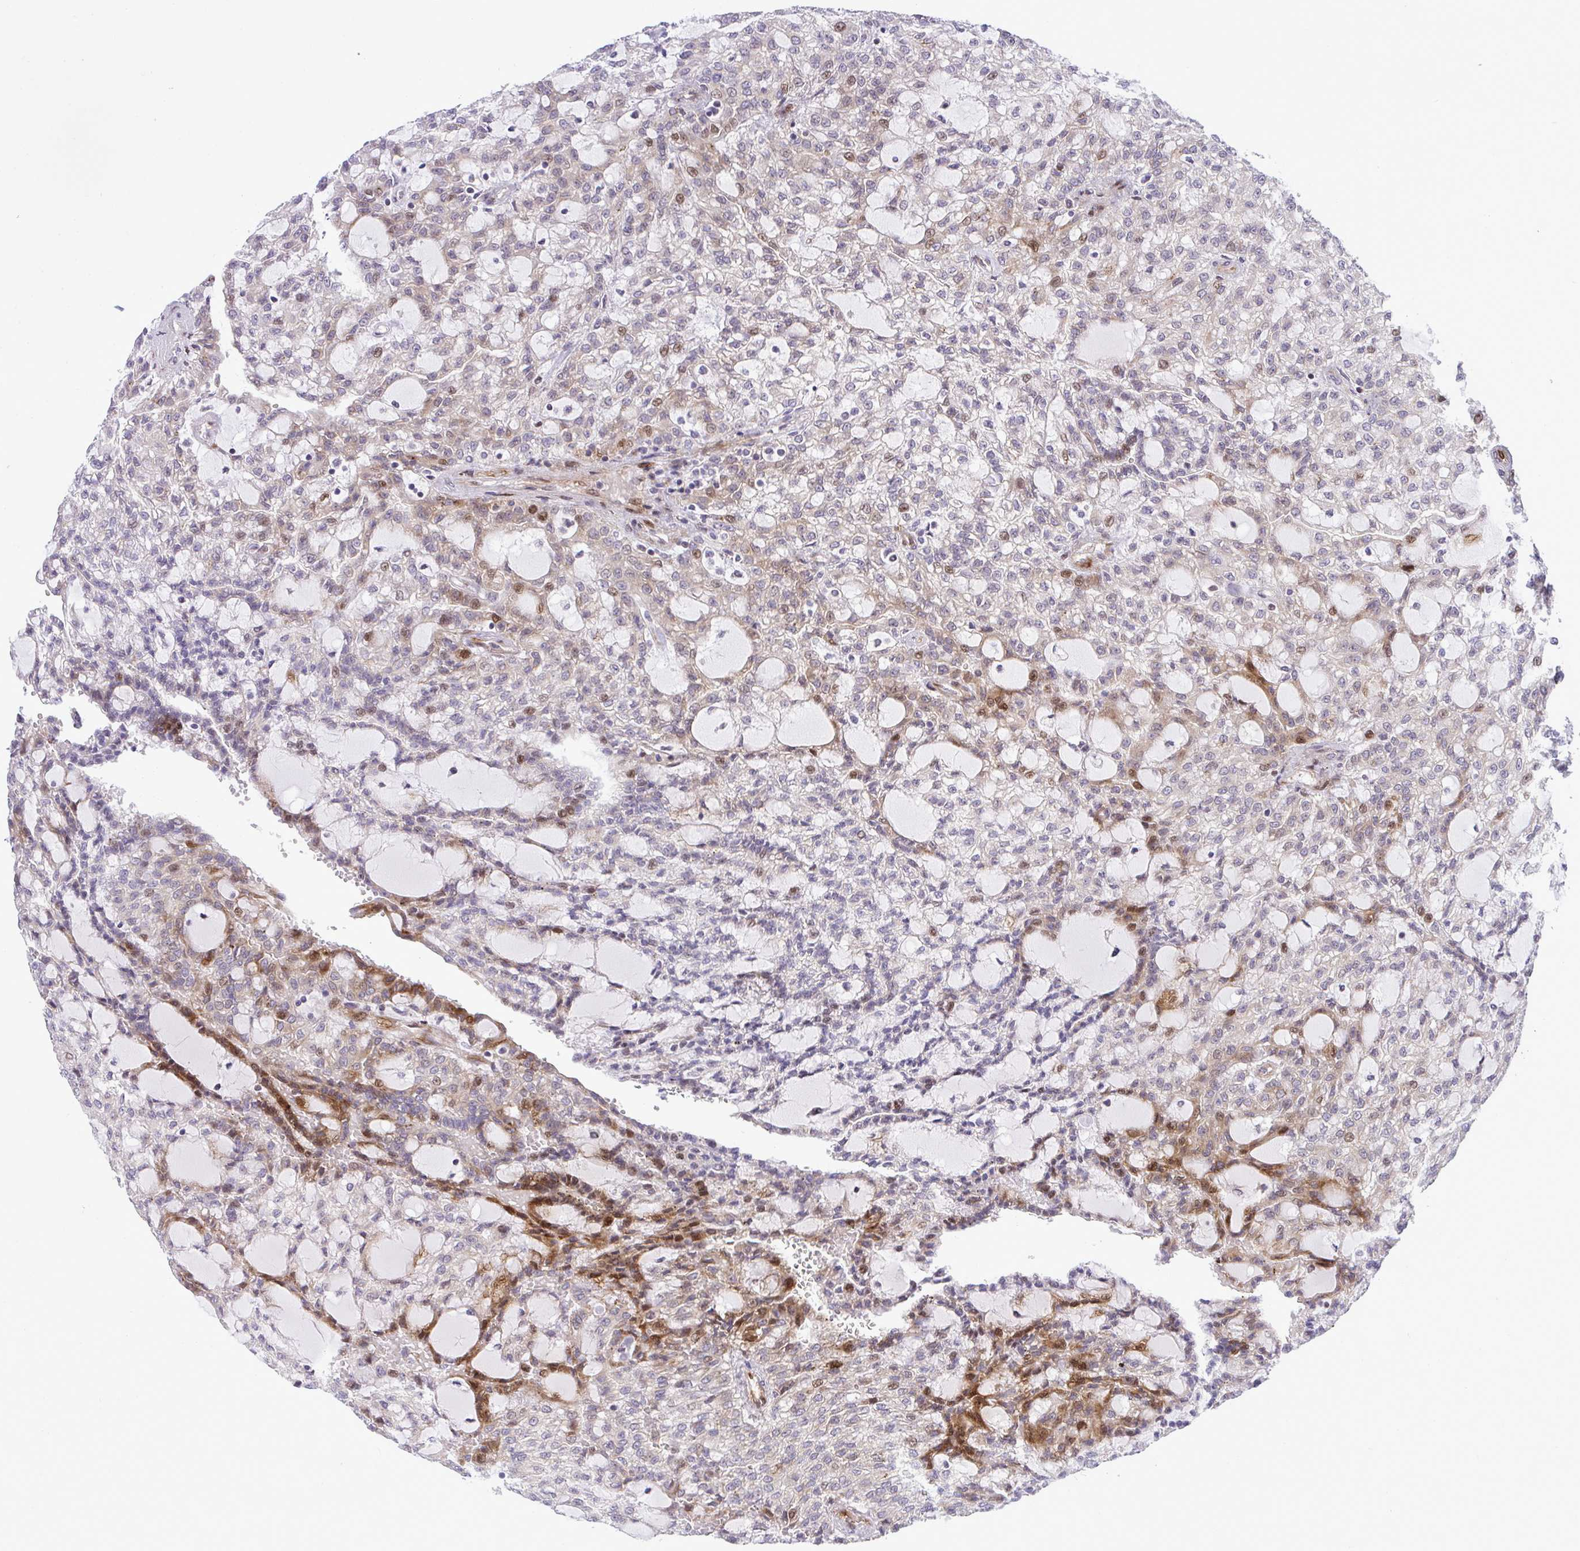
{"staining": {"intensity": "moderate", "quantity": "<25%", "location": "cytoplasmic/membranous,nuclear"}, "tissue": "renal cancer", "cell_type": "Tumor cells", "image_type": "cancer", "snomed": [{"axis": "morphology", "description": "Adenocarcinoma, NOS"}, {"axis": "topography", "description": "Kidney"}], "caption": "This micrograph demonstrates immunohistochemistry staining of human renal cancer, with low moderate cytoplasmic/membranous and nuclear staining in approximately <25% of tumor cells.", "gene": "CASTOR2", "patient": {"sex": "male", "age": 63}}